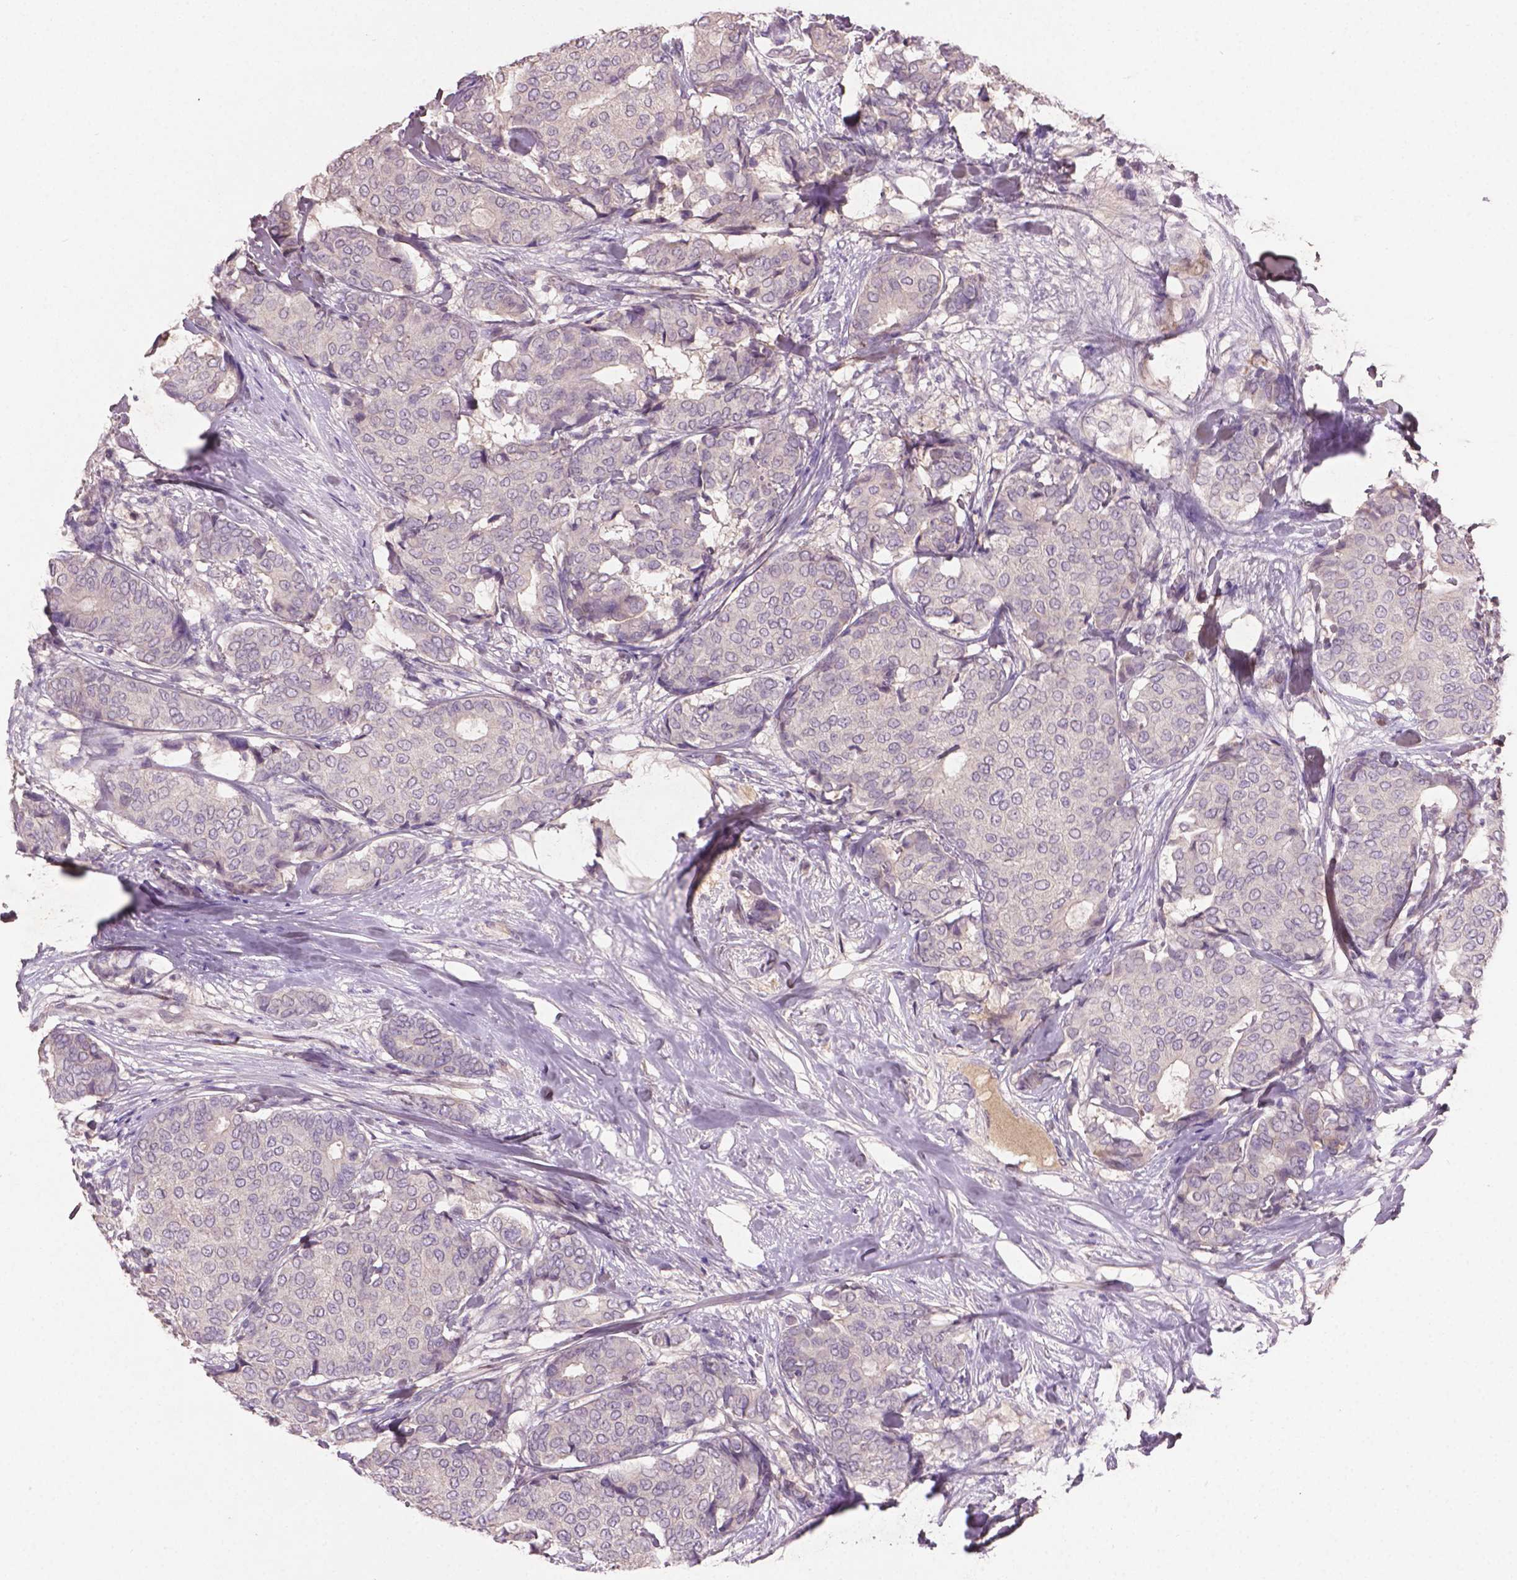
{"staining": {"intensity": "negative", "quantity": "none", "location": "none"}, "tissue": "breast cancer", "cell_type": "Tumor cells", "image_type": "cancer", "snomed": [{"axis": "morphology", "description": "Duct carcinoma"}, {"axis": "topography", "description": "Breast"}], "caption": "The micrograph demonstrates no staining of tumor cells in infiltrating ductal carcinoma (breast). Nuclei are stained in blue.", "gene": "SOX17", "patient": {"sex": "female", "age": 75}}